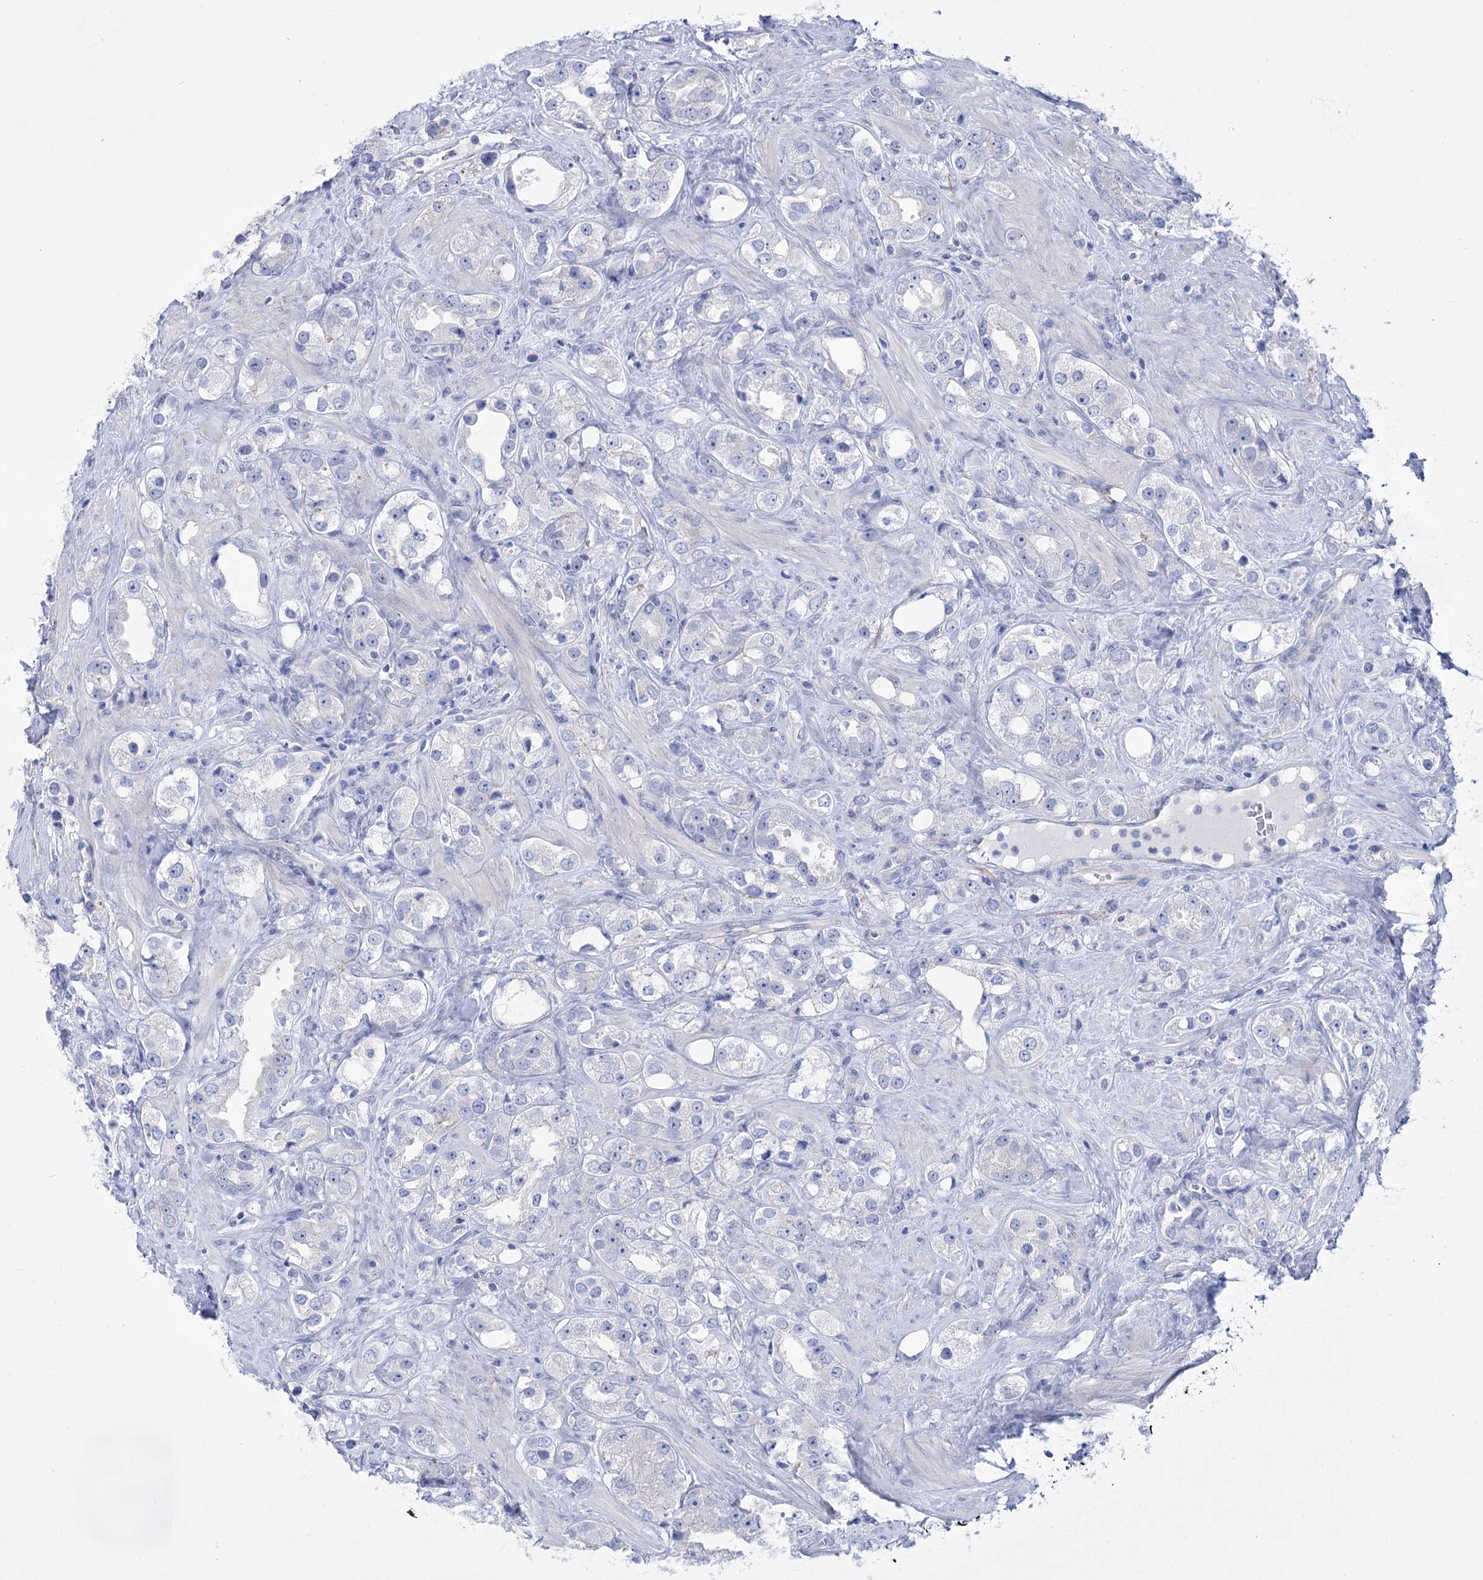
{"staining": {"intensity": "negative", "quantity": "none", "location": "none"}, "tissue": "prostate cancer", "cell_type": "Tumor cells", "image_type": "cancer", "snomed": [{"axis": "morphology", "description": "Adenocarcinoma, NOS"}, {"axis": "topography", "description": "Prostate"}], "caption": "Immunohistochemistry (IHC) of human adenocarcinoma (prostate) exhibits no staining in tumor cells.", "gene": "LRRC34", "patient": {"sex": "male", "age": 79}}